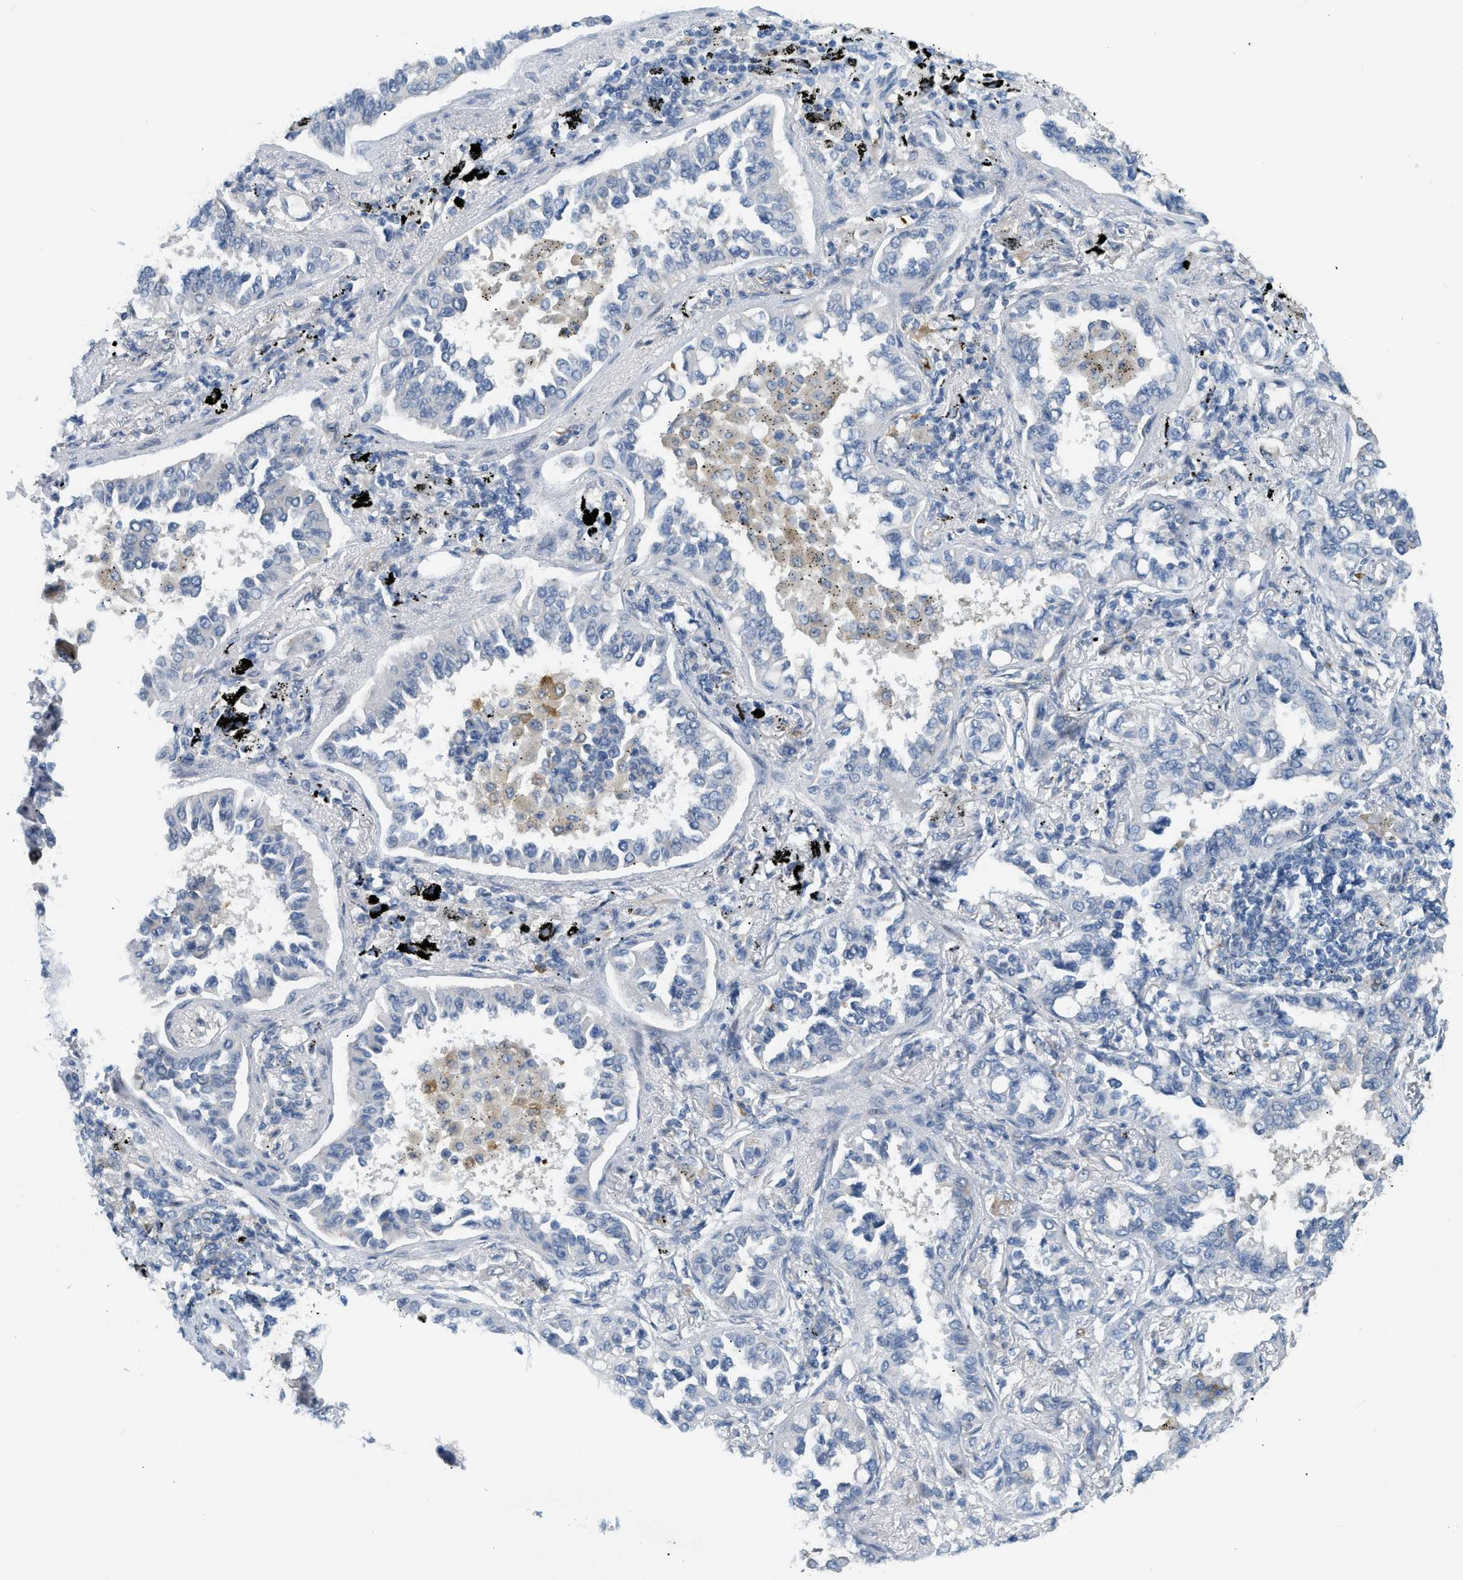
{"staining": {"intensity": "negative", "quantity": "none", "location": "none"}, "tissue": "lung cancer", "cell_type": "Tumor cells", "image_type": "cancer", "snomed": [{"axis": "morphology", "description": "Normal tissue, NOS"}, {"axis": "morphology", "description": "Adenocarcinoma, NOS"}, {"axis": "topography", "description": "Lung"}], "caption": "Tumor cells are negative for brown protein staining in lung cancer (adenocarcinoma).", "gene": "ZNF408", "patient": {"sex": "male", "age": 59}}